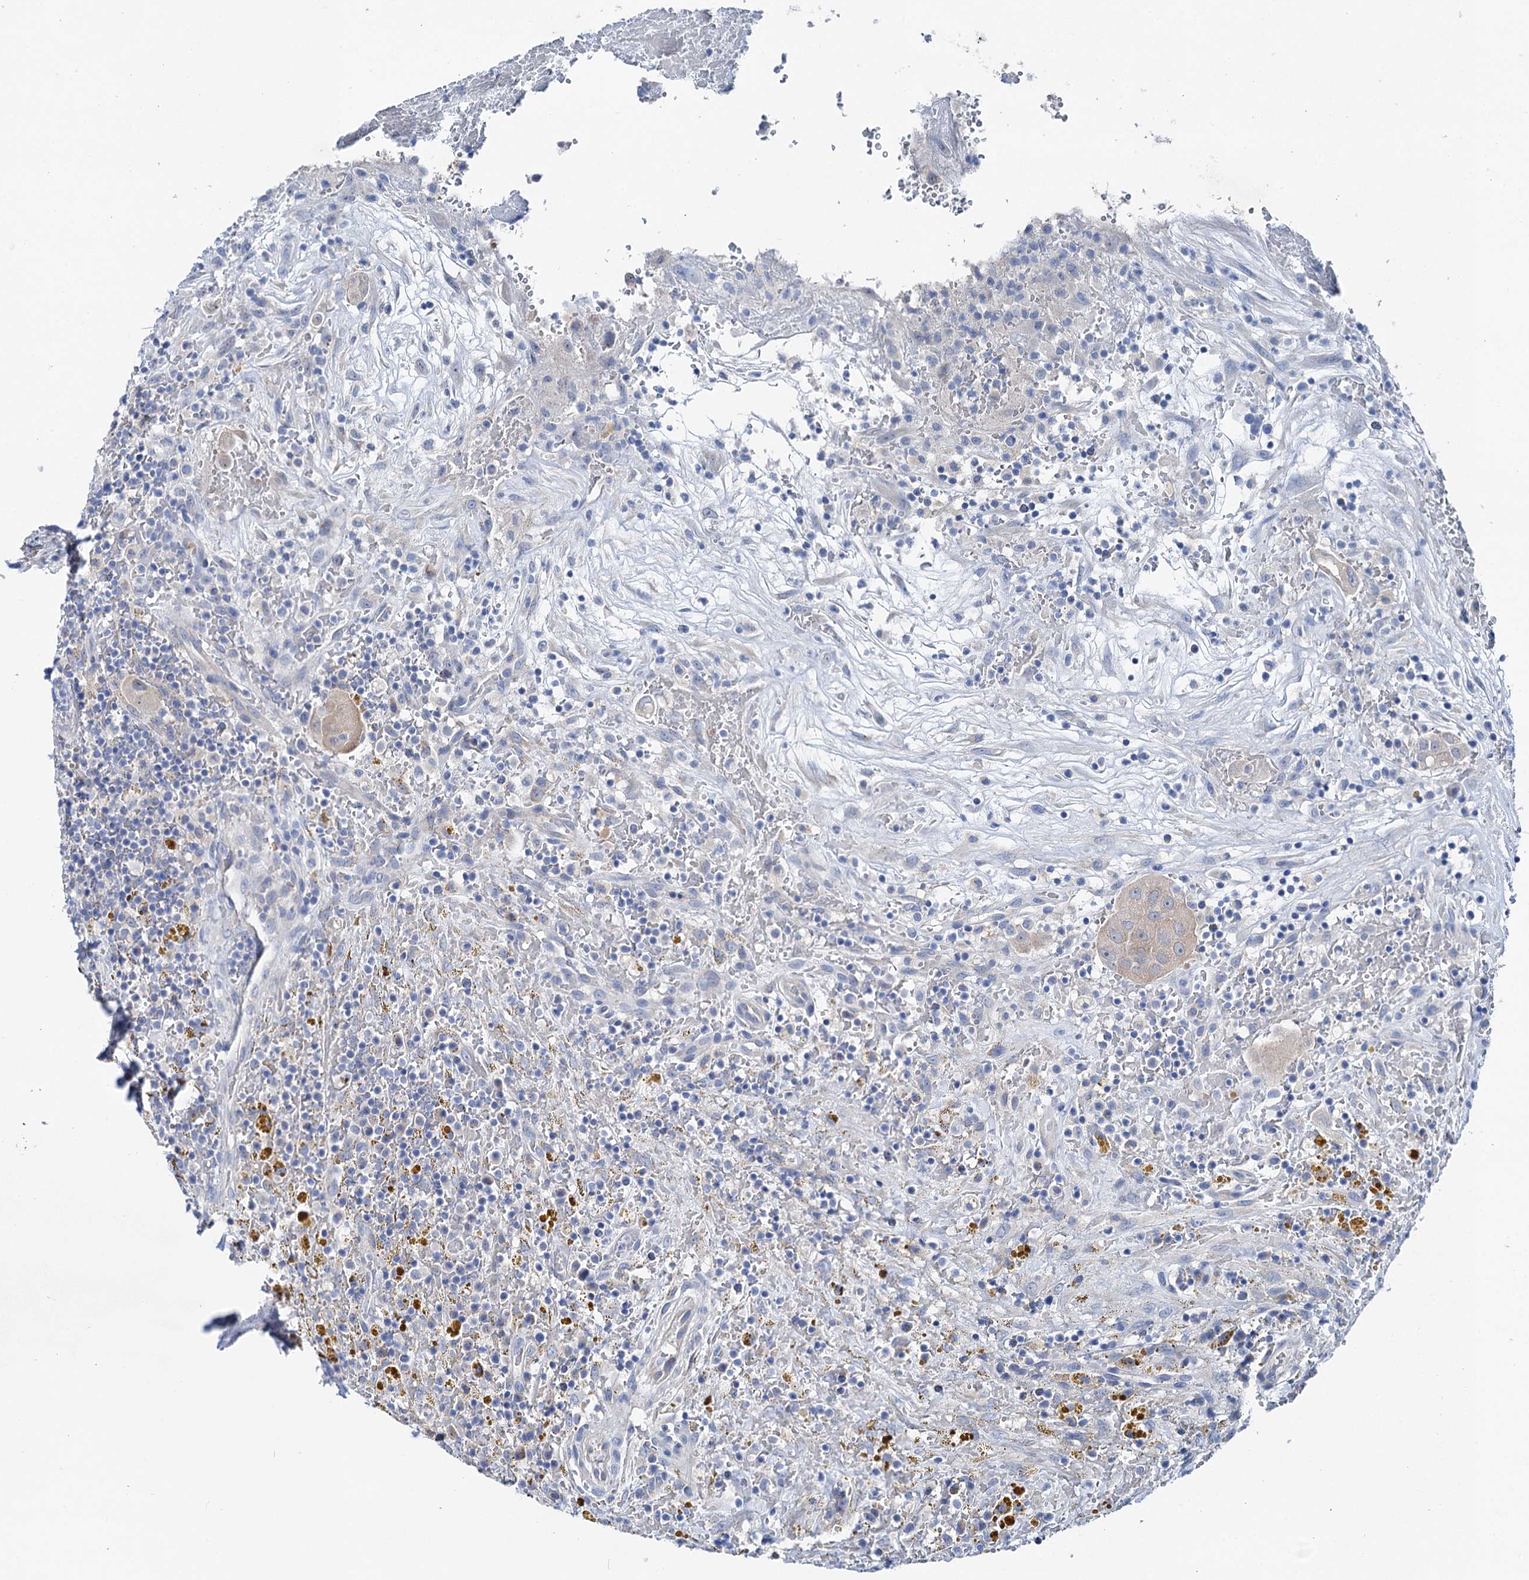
{"staining": {"intensity": "negative", "quantity": "none", "location": "none"}, "tissue": "thyroid cancer", "cell_type": "Tumor cells", "image_type": "cancer", "snomed": [{"axis": "morphology", "description": "Papillary adenocarcinoma, NOS"}, {"axis": "topography", "description": "Thyroid gland"}], "caption": "Immunohistochemistry of human thyroid cancer demonstrates no staining in tumor cells.", "gene": "SHROOM1", "patient": {"sex": "male", "age": 77}}